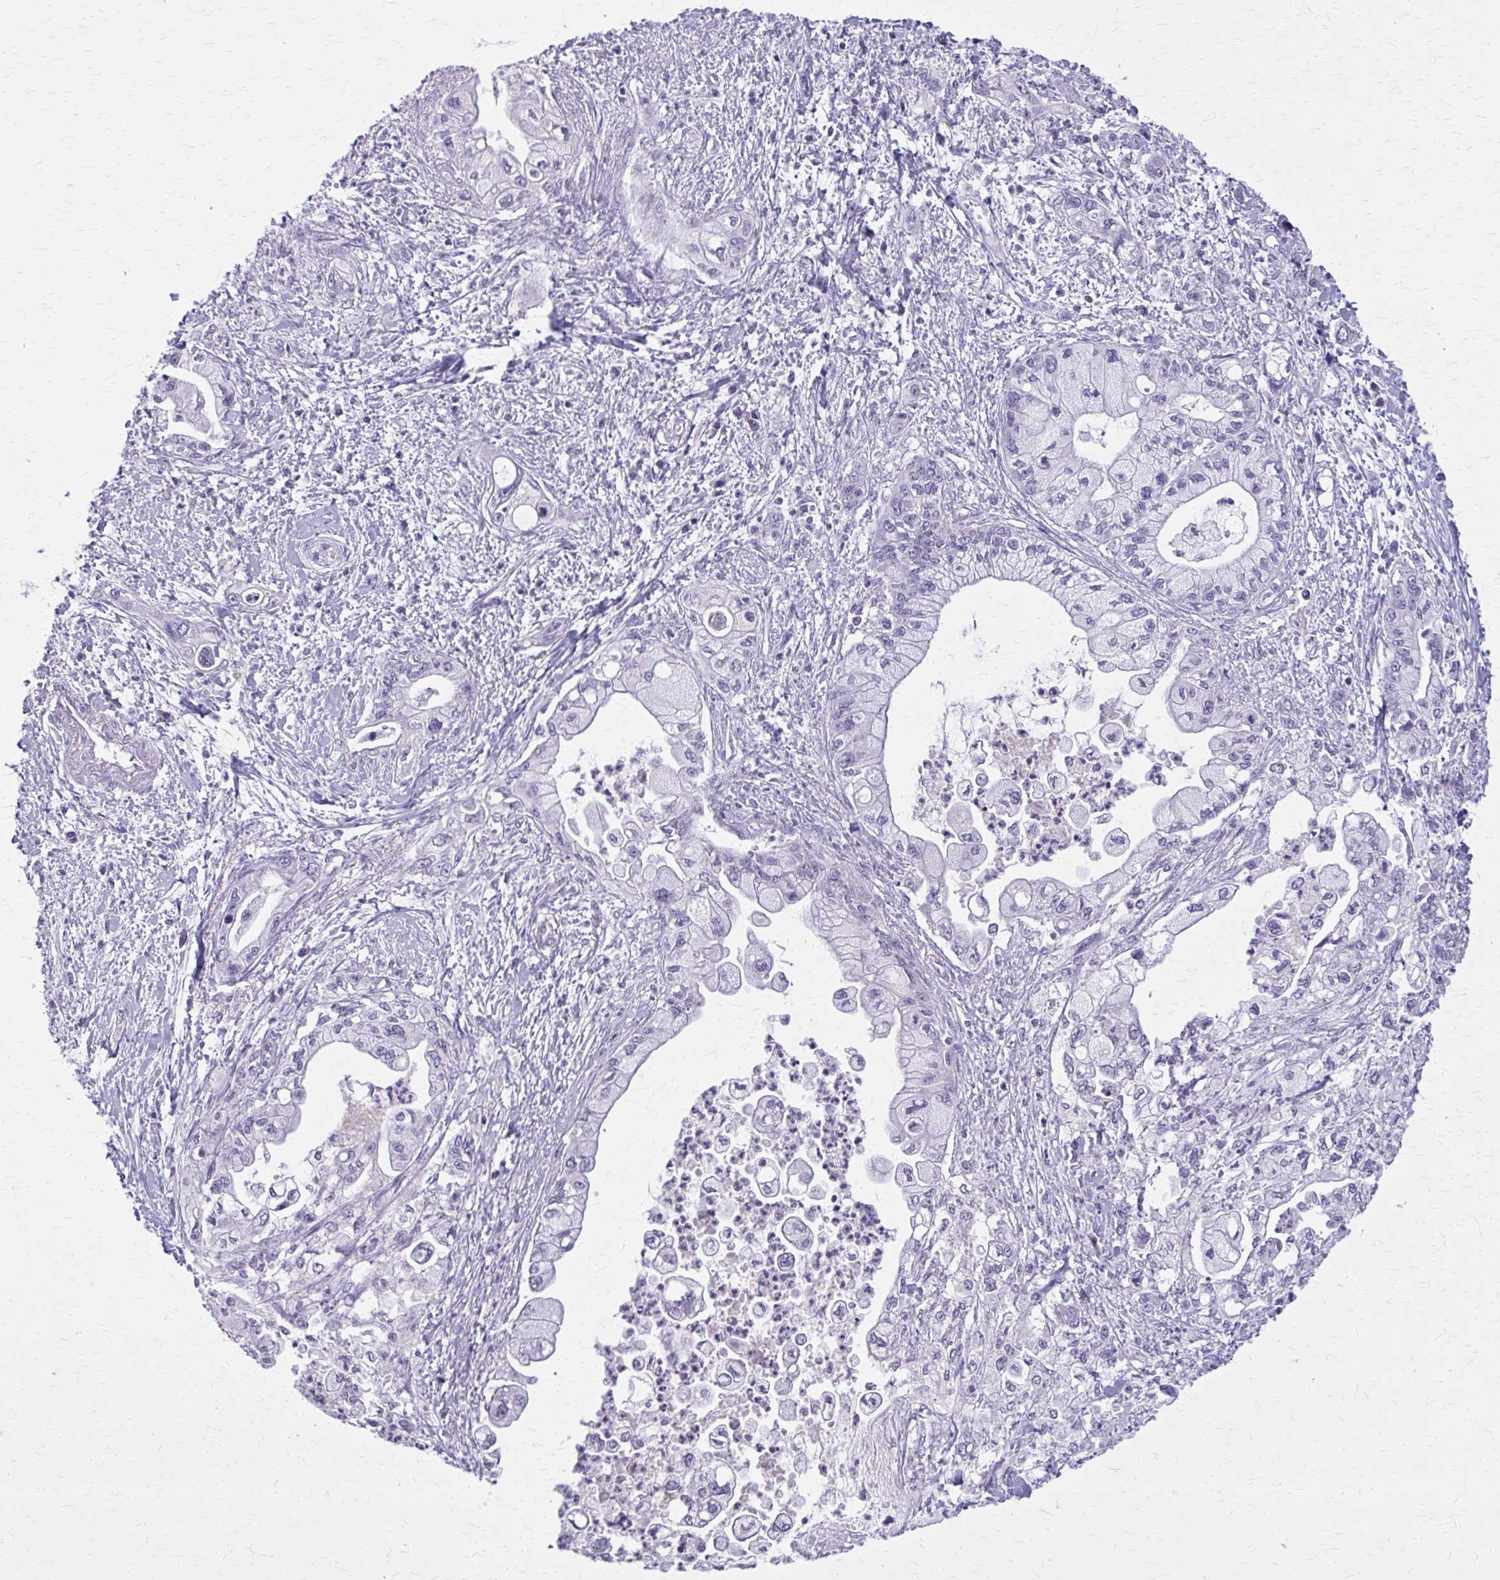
{"staining": {"intensity": "negative", "quantity": "none", "location": "none"}, "tissue": "pancreatic cancer", "cell_type": "Tumor cells", "image_type": "cancer", "snomed": [{"axis": "morphology", "description": "Adenocarcinoma, NOS"}, {"axis": "topography", "description": "Pancreas"}], "caption": "Histopathology image shows no significant protein positivity in tumor cells of pancreatic adenocarcinoma.", "gene": "OR4A47", "patient": {"sex": "male", "age": 61}}